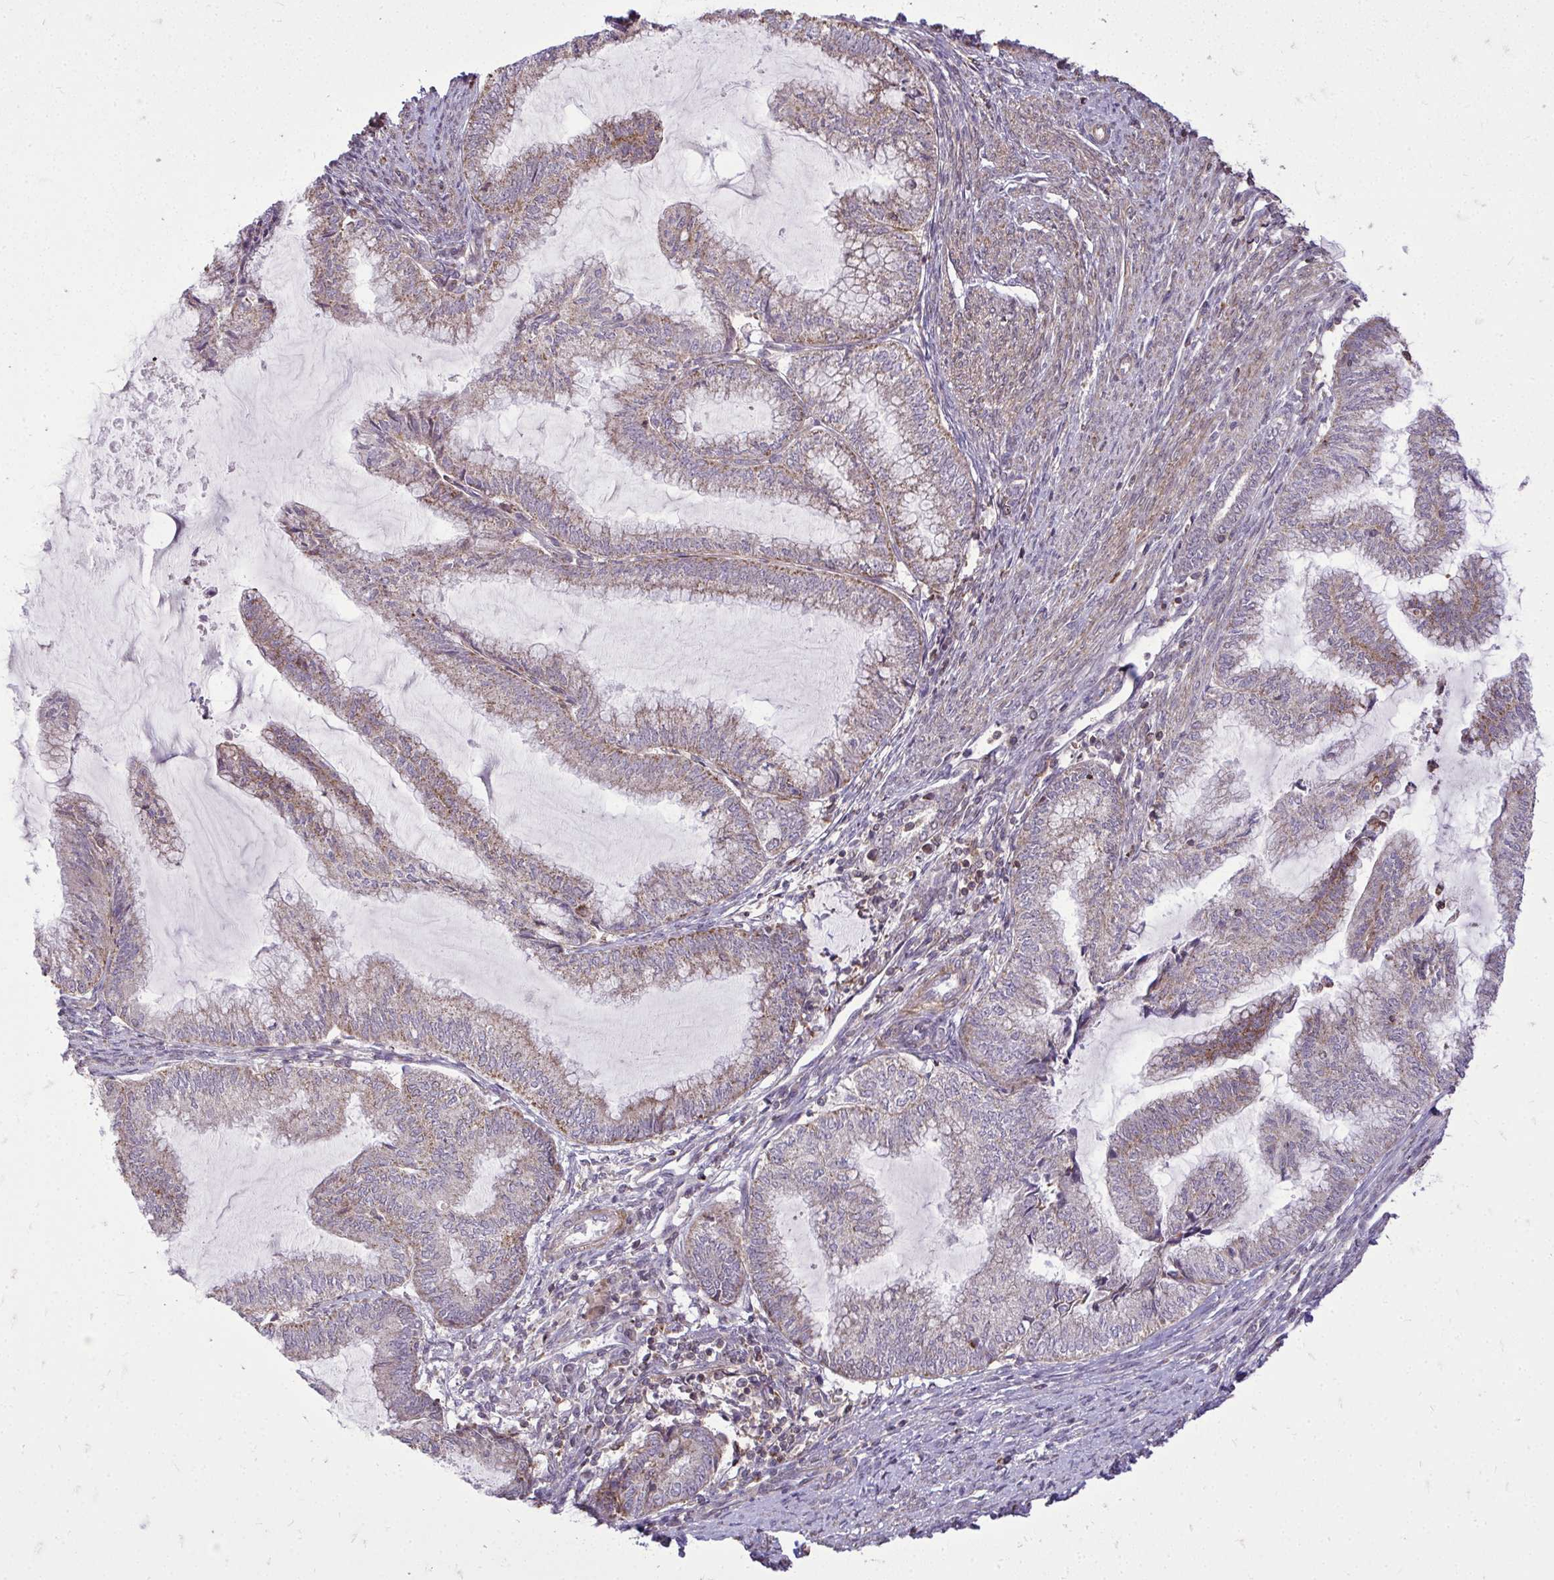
{"staining": {"intensity": "moderate", "quantity": "25%-75%", "location": "cytoplasmic/membranous"}, "tissue": "endometrial cancer", "cell_type": "Tumor cells", "image_type": "cancer", "snomed": [{"axis": "morphology", "description": "Adenocarcinoma, NOS"}, {"axis": "topography", "description": "Endometrium"}], "caption": "A medium amount of moderate cytoplasmic/membranous expression is identified in approximately 25%-75% of tumor cells in endometrial cancer (adenocarcinoma) tissue.", "gene": "SLC7A5", "patient": {"sex": "female", "age": 79}}